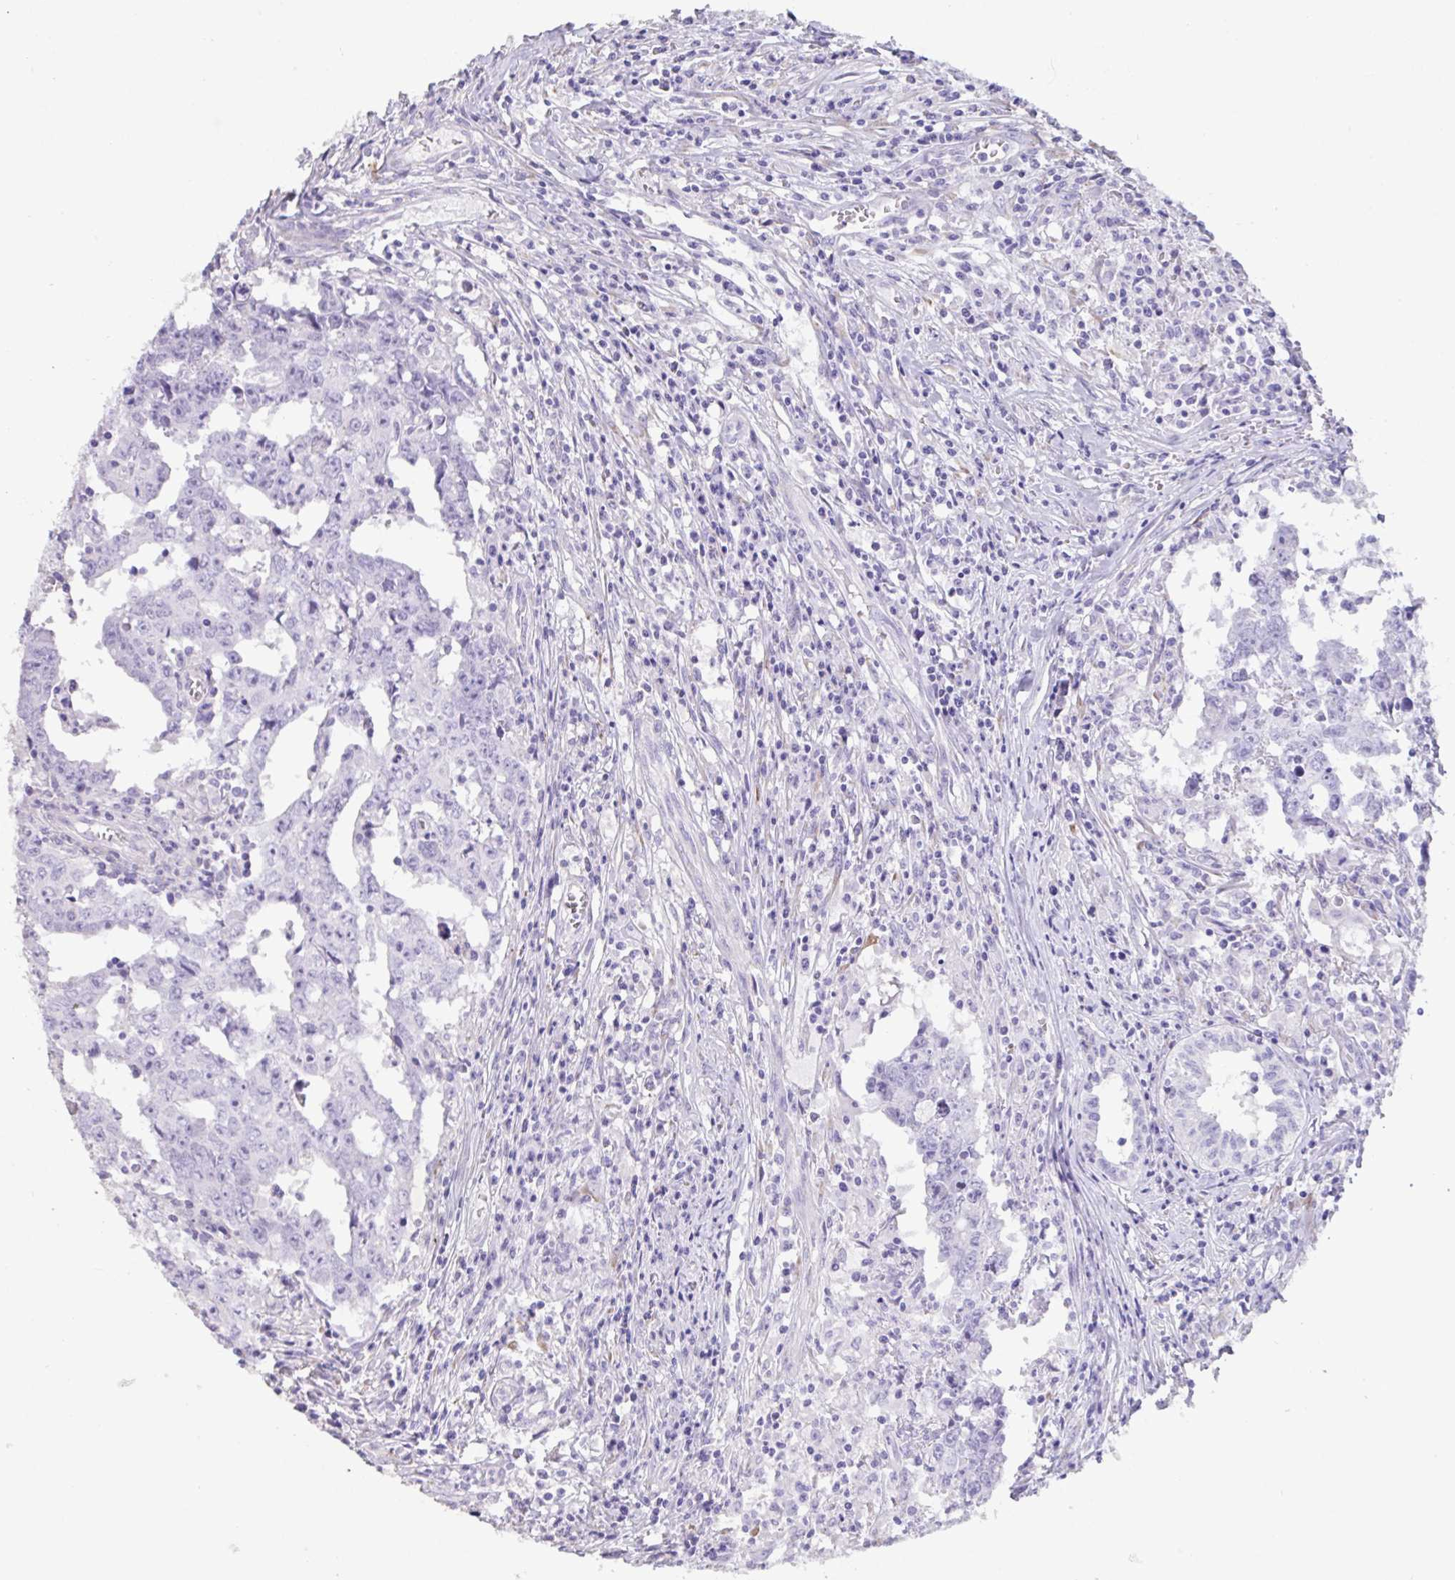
{"staining": {"intensity": "negative", "quantity": "none", "location": "none"}, "tissue": "testis cancer", "cell_type": "Tumor cells", "image_type": "cancer", "snomed": [{"axis": "morphology", "description": "Carcinoma, Embryonal, NOS"}, {"axis": "topography", "description": "Testis"}], "caption": "This image is of testis cancer (embryonal carcinoma) stained with immunohistochemistry to label a protein in brown with the nuclei are counter-stained blue. There is no staining in tumor cells.", "gene": "TNNC1", "patient": {"sex": "male", "age": 22}}